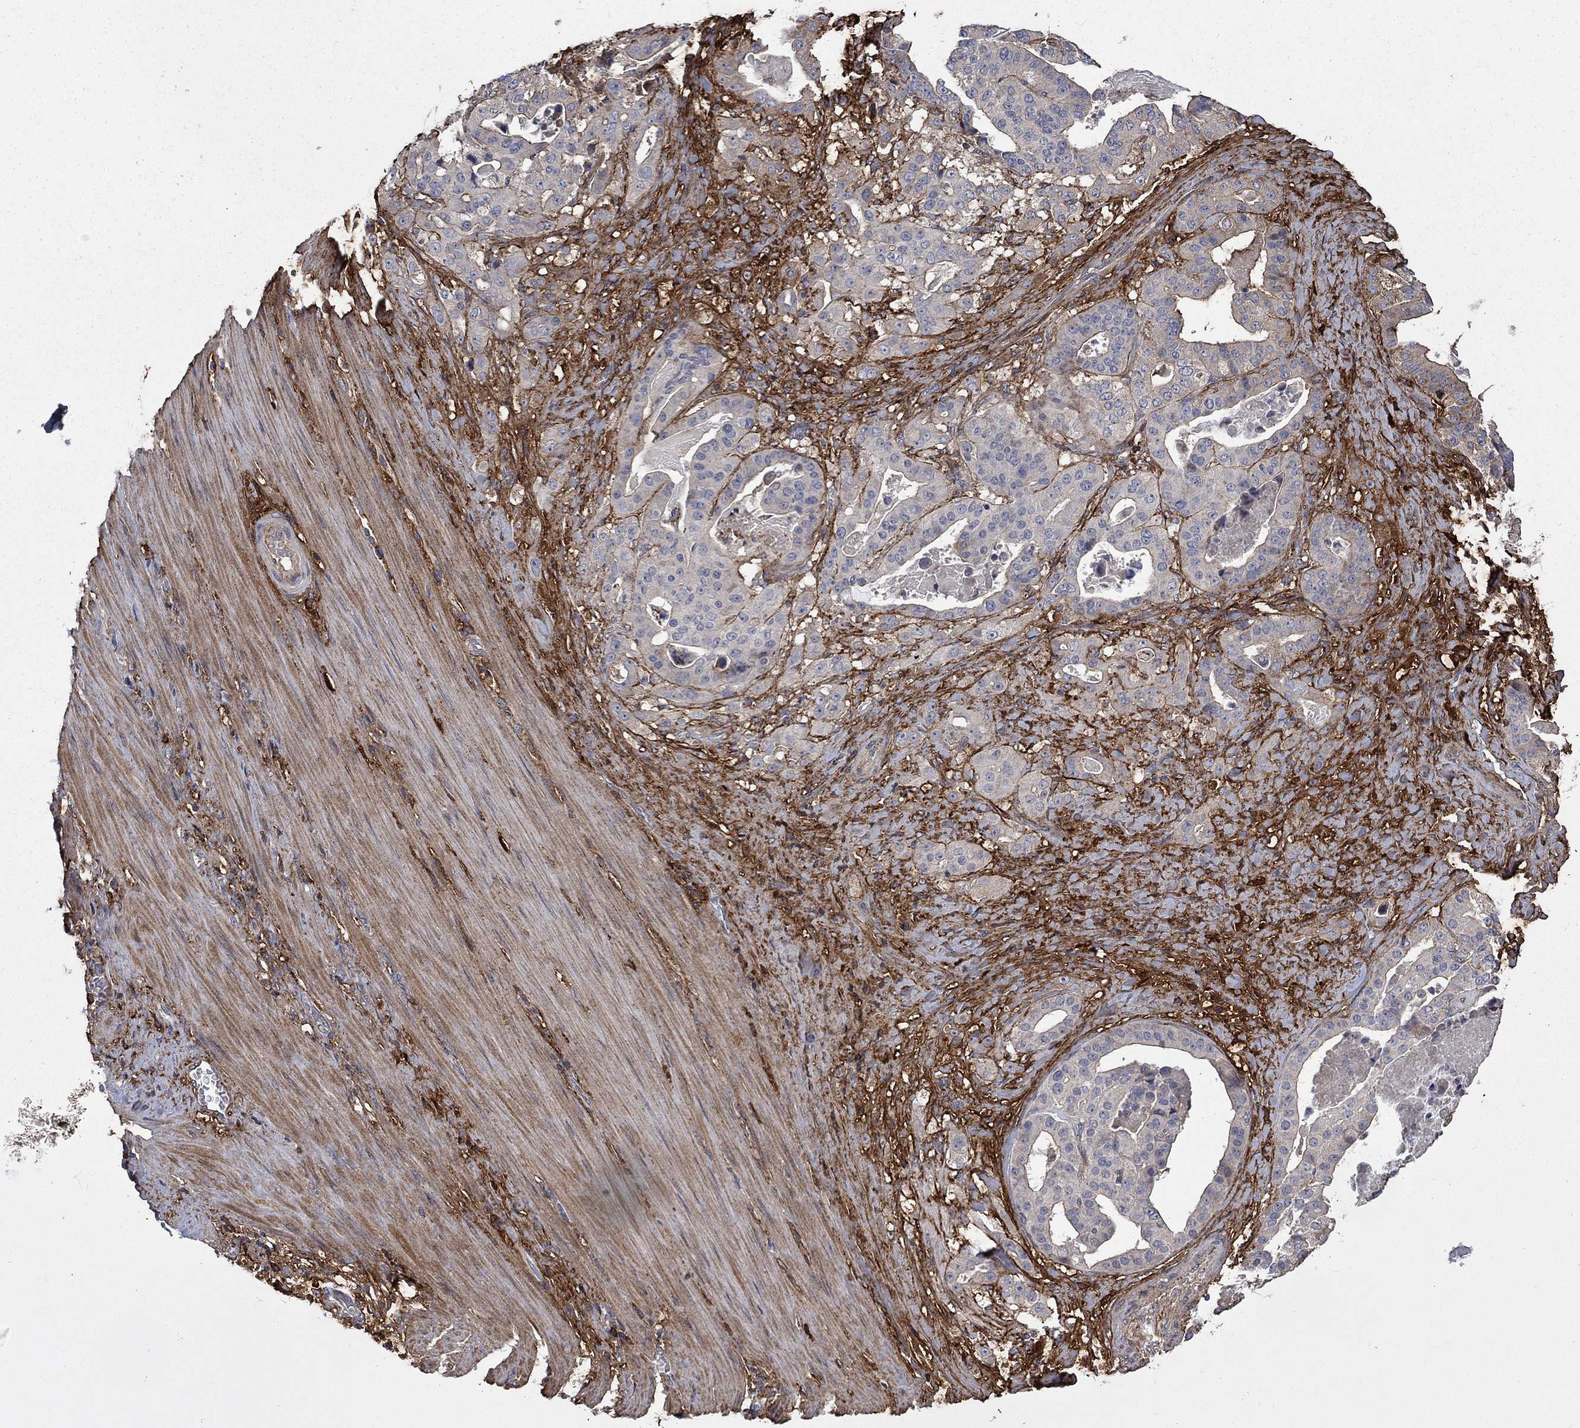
{"staining": {"intensity": "negative", "quantity": "none", "location": "none"}, "tissue": "stomach cancer", "cell_type": "Tumor cells", "image_type": "cancer", "snomed": [{"axis": "morphology", "description": "Adenocarcinoma, NOS"}, {"axis": "topography", "description": "Stomach"}], "caption": "The immunohistochemistry photomicrograph has no significant positivity in tumor cells of stomach cancer (adenocarcinoma) tissue. (Immunohistochemistry, brightfield microscopy, high magnification).", "gene": "VCAN", "patient": {"sex": "male", "age": 48}}